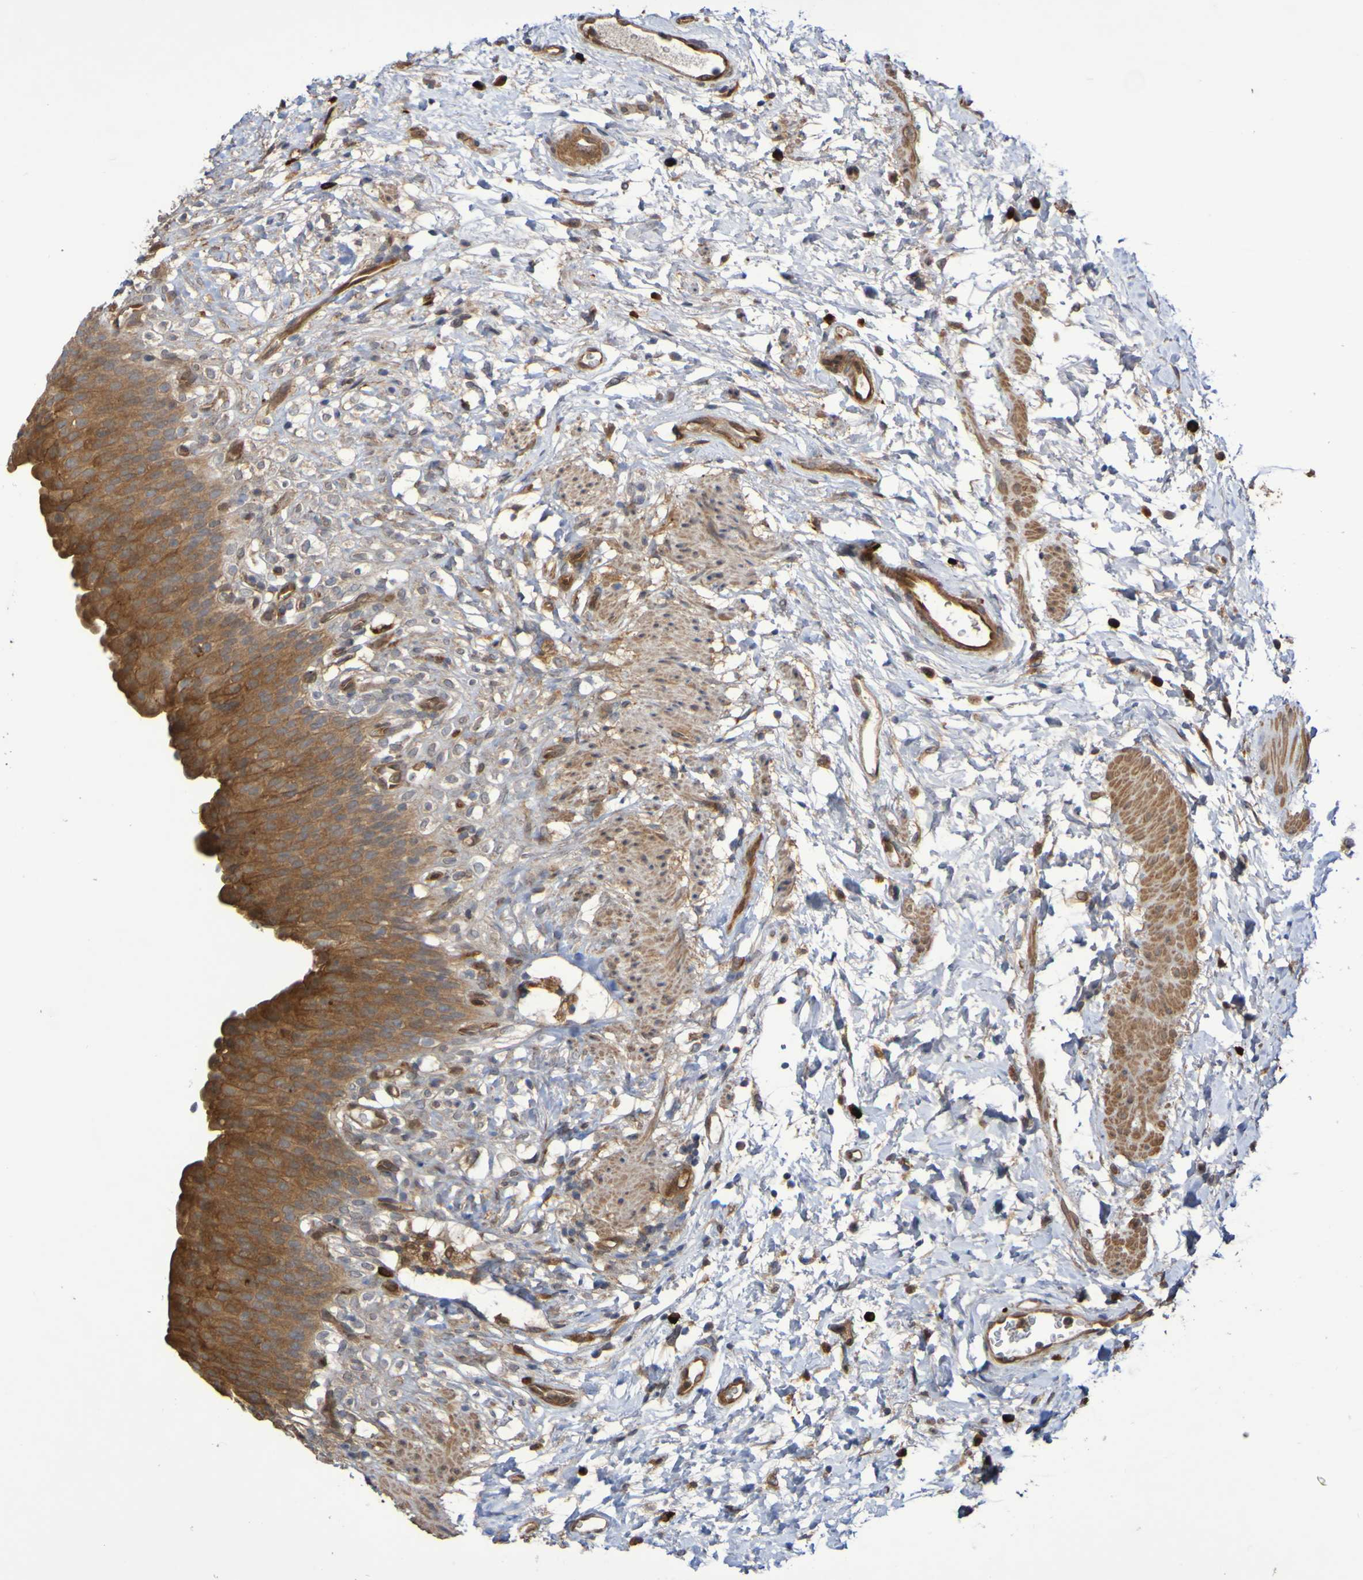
{"staining": {"intensity": "moderate", "quantity": ">75%", "location": "cytoplasmic/membranous"}, "tissue": "urinary bladder", "cell_type": "Urothelial cells", "image_type": "normal", "snomed": [{"axis": "morphology", "description": "Normal tissue, NOS"}, {"axis": "topography", "description": "Urinary bladder"}], "caption": "This histopathology image displays immunohistochemistry (IHC) staining of unremarkable human urinary bladder, with medium moderate cytoplasmic/membranous staining in approximately >75% of urothelial cells.", "gene": "SERPINB6", "patient": {"sex": "female", "age": 79}}